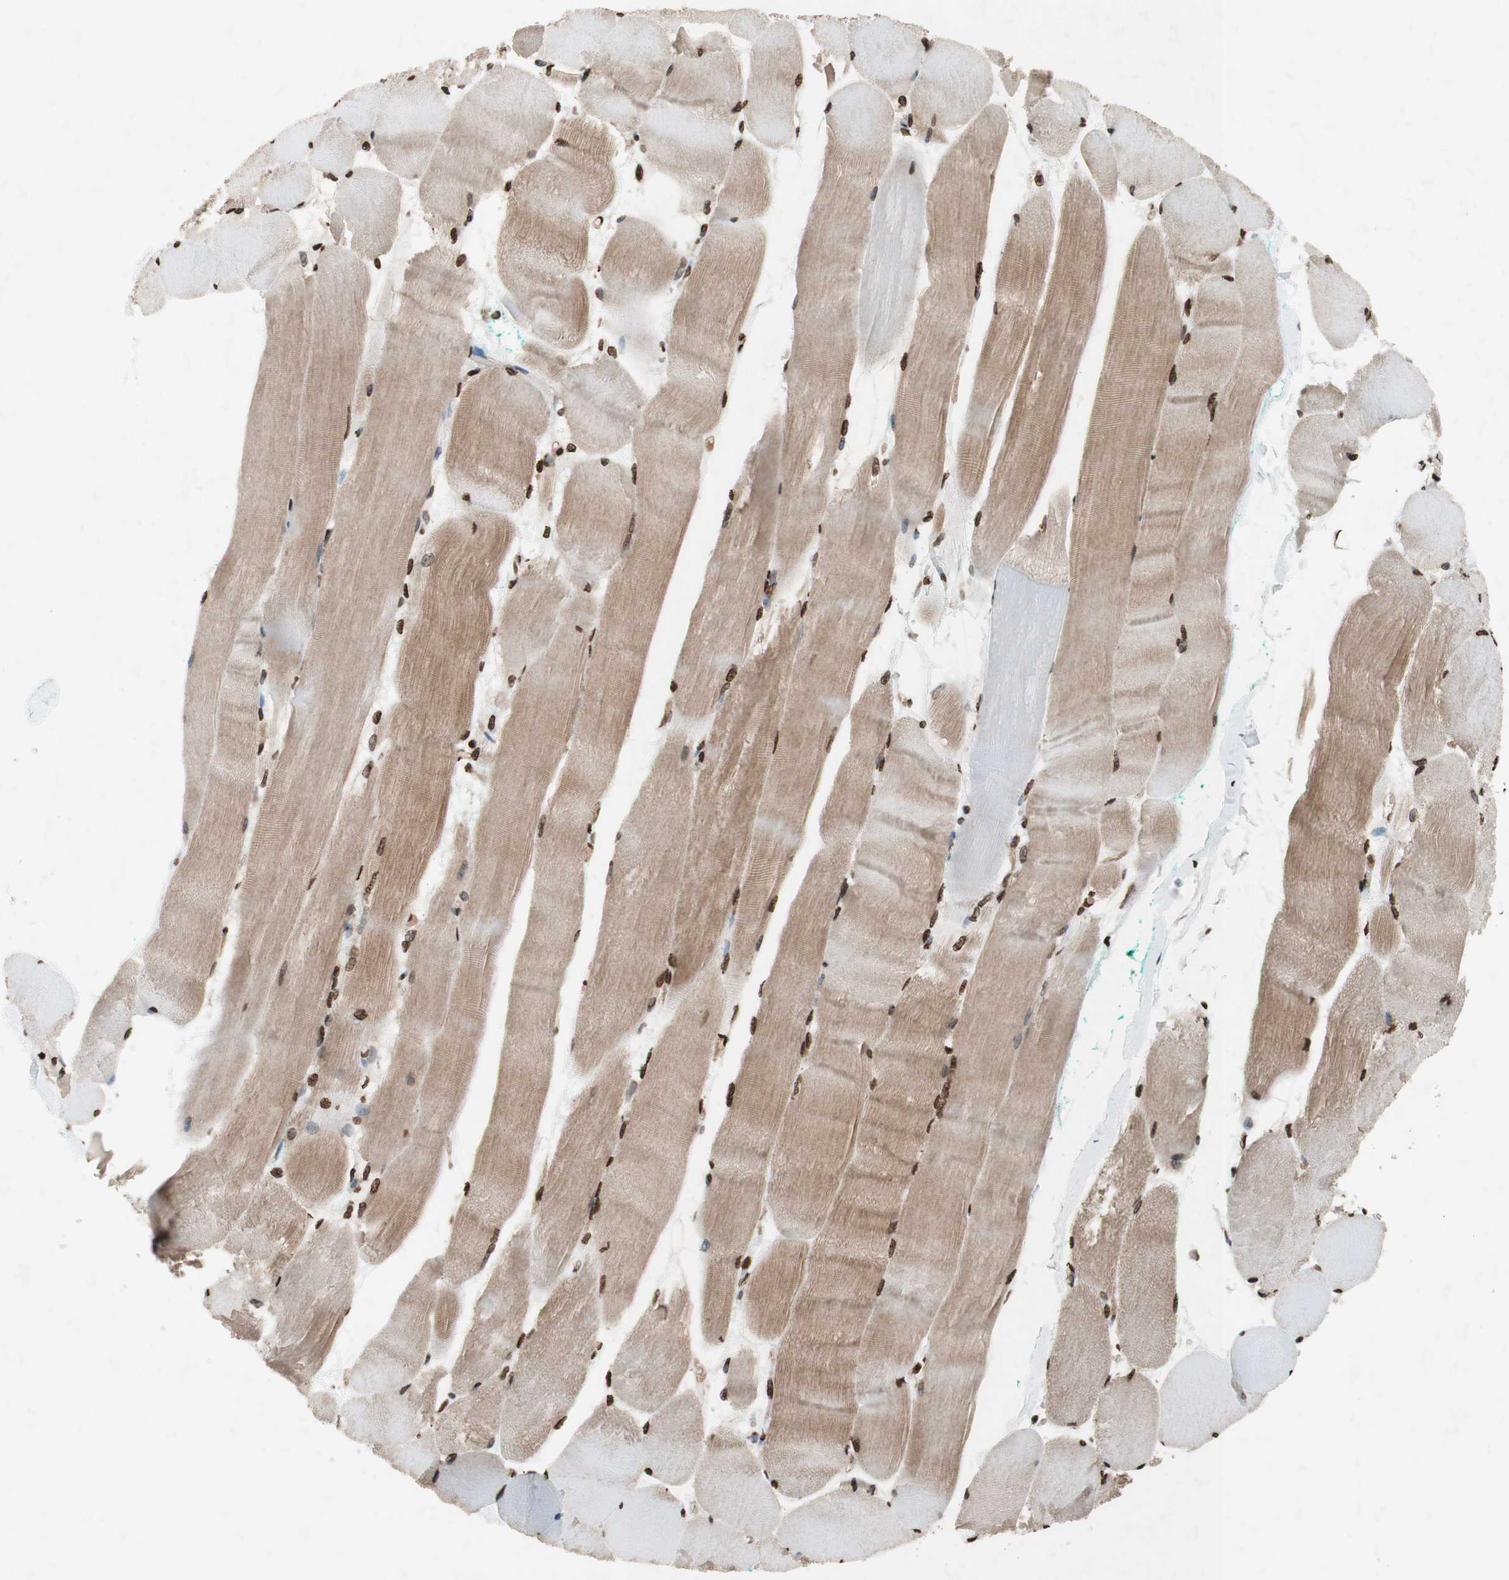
{"staining": {"intensity": "strong", "quantity": ">75%", "location": "cytoplasmic/membranous,nuclear"}, "tissue": "skeletal muscle", "cell_type": "Myocytes", "image_type": "normal", "snomed": [{"axis": "morphology", "description": "Normal tissue, NOS"}, {"axis": "morphology", "description": "Squamous cell carcinoma, NOS"}, {"axis": "topography", "description": "Skeletal muscle"}], "caption": "Immunohistochemical staining of normal skeletal muscle demonstrates >75% levels of strong cytoplasmic/membranous,nuclear protein staining in about >75% of myocytes.", "gene": "NCOA3", "patient": {"sex": "male", "age": 51}}